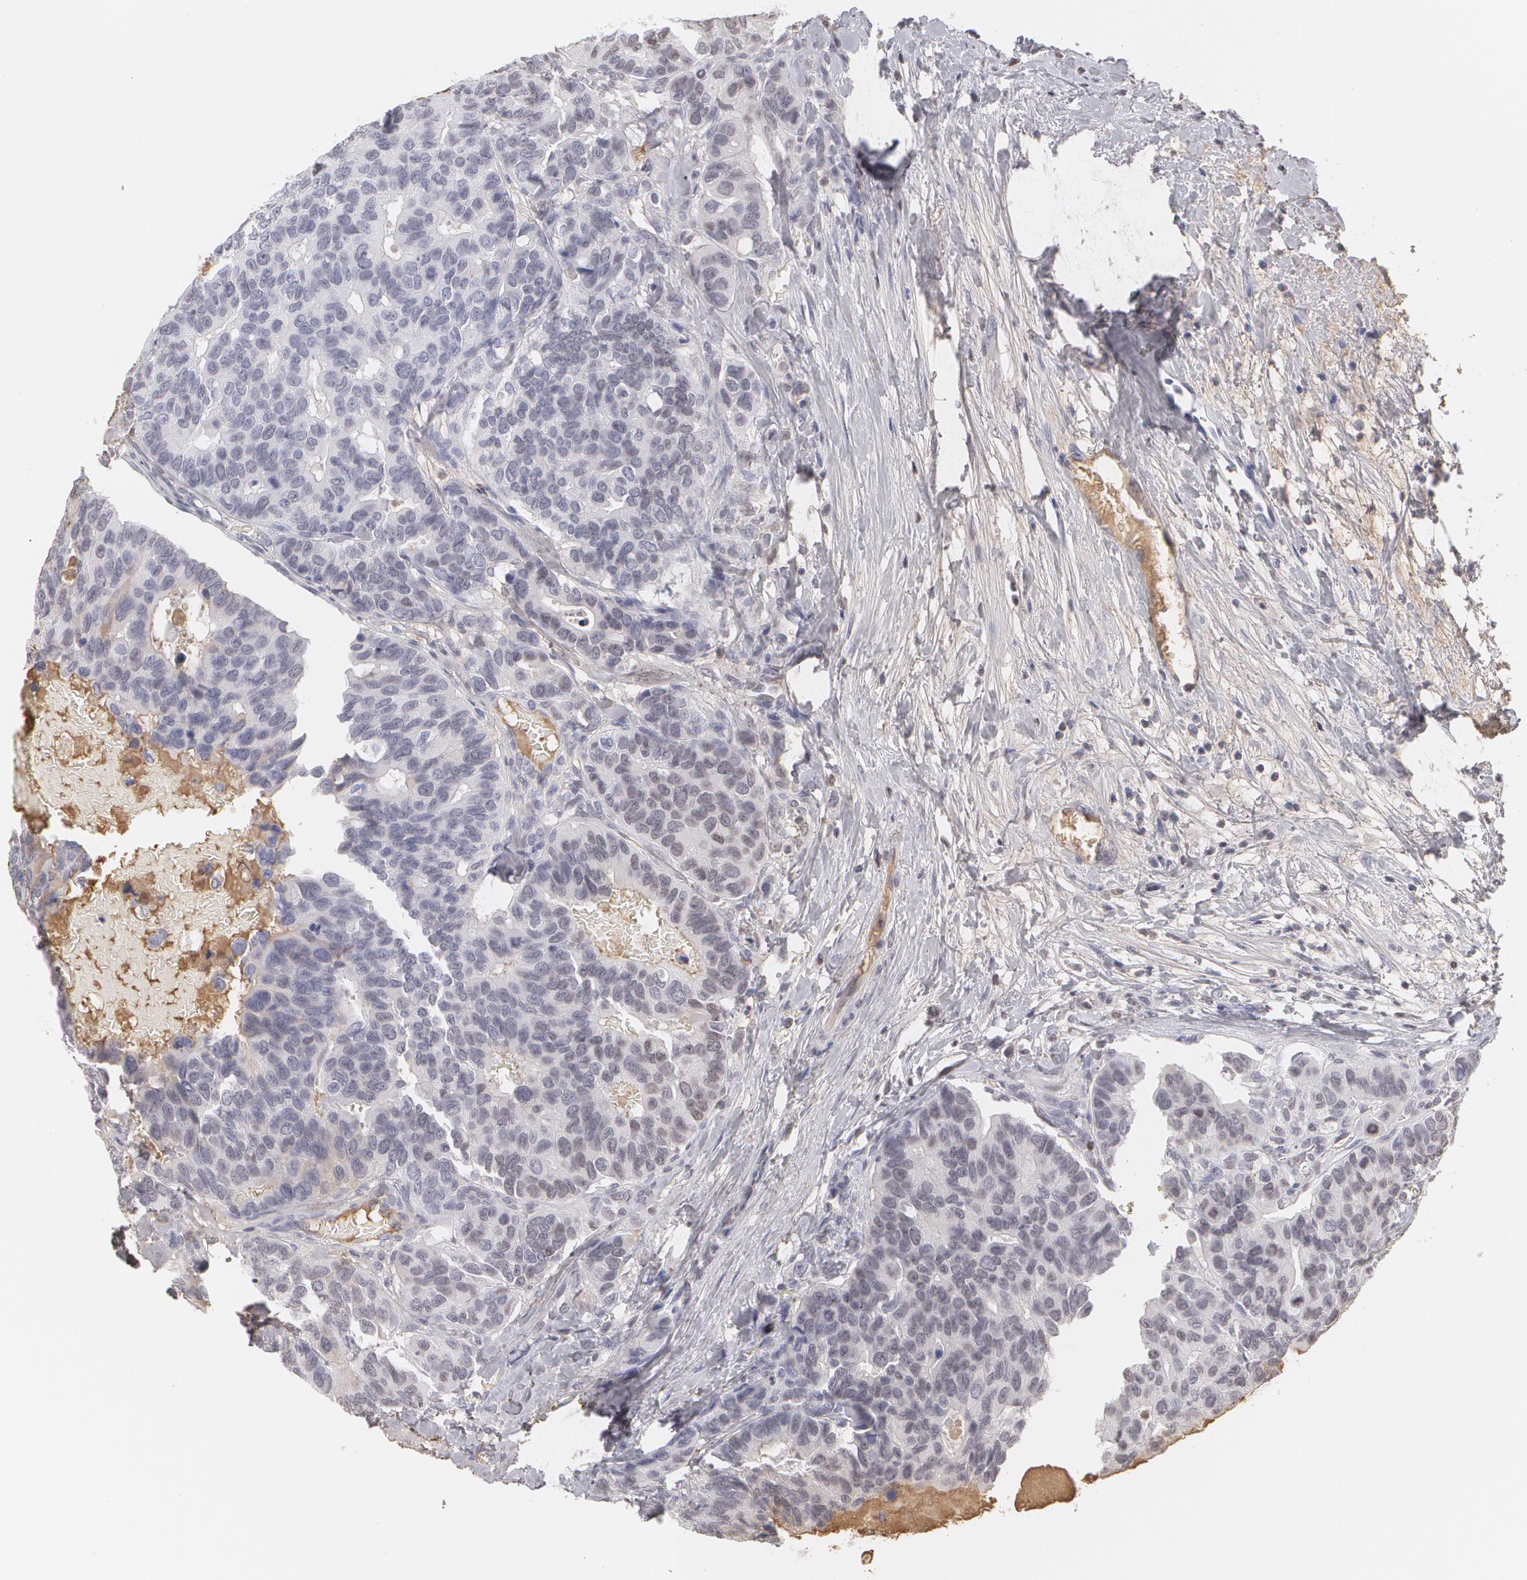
{"staining": {"intensity": "negative", "quantity": "none", "location": "none"}, "tissue": "breast cancer", "cell_type": "Tumor cells", "image_type": "cancer", "snomed": [{"axis": "morphology", "description": "Duct carcinoma"}, {"axis": "topography", "description": "Breast"}], "caption": "IHC photomicrograph of neoplastic tissue: human breast cancer stained with DAB (3,3'-diaminobenzidine) reveals no significant protein staining in tumor cells. (Stains: DAB immunohistochemistry with hematoxylin counter stain, Microscopy: brightfield microscopy at high magnification).", "gene": "SERPINA1", "patient": {"sex": "female", "age": 69}}